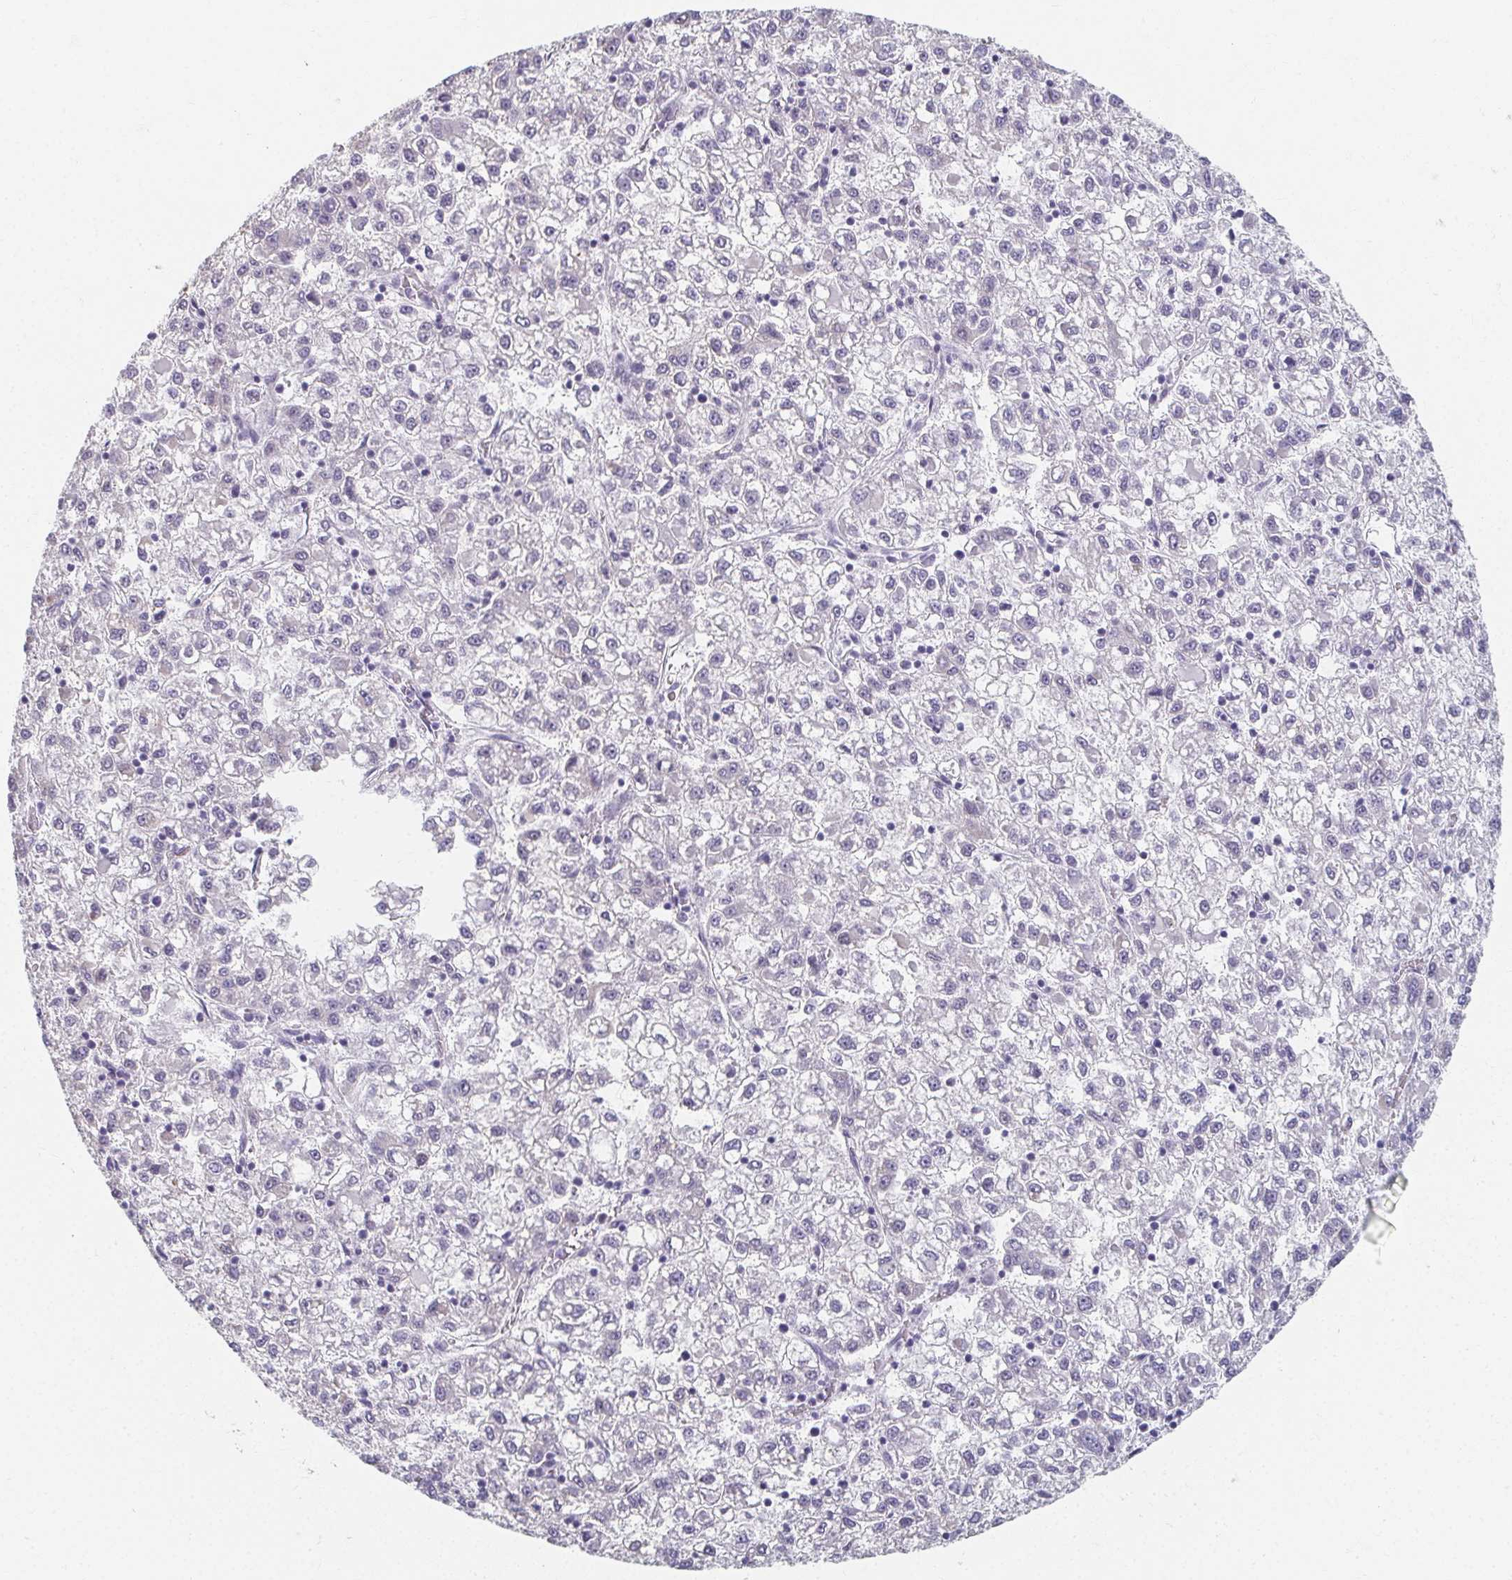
{"staining": {"intensity": "negative", "quantity": "none", "location": "none"}, "tissue": "liver cancer", "cell_type": "Tumor cells", "image_type": "cancer", "snomed": [{"axis": "morphology", "description": "Carcinoma, Hepatocellular, NOS"}, {"axis": "topography", "description": "Liver"}], "caption": "The micrograph displays no significant staining in tumor cells of liver cancer.", "gene": "CAMKV", "patient": {"sex": "male", "age": 40}}